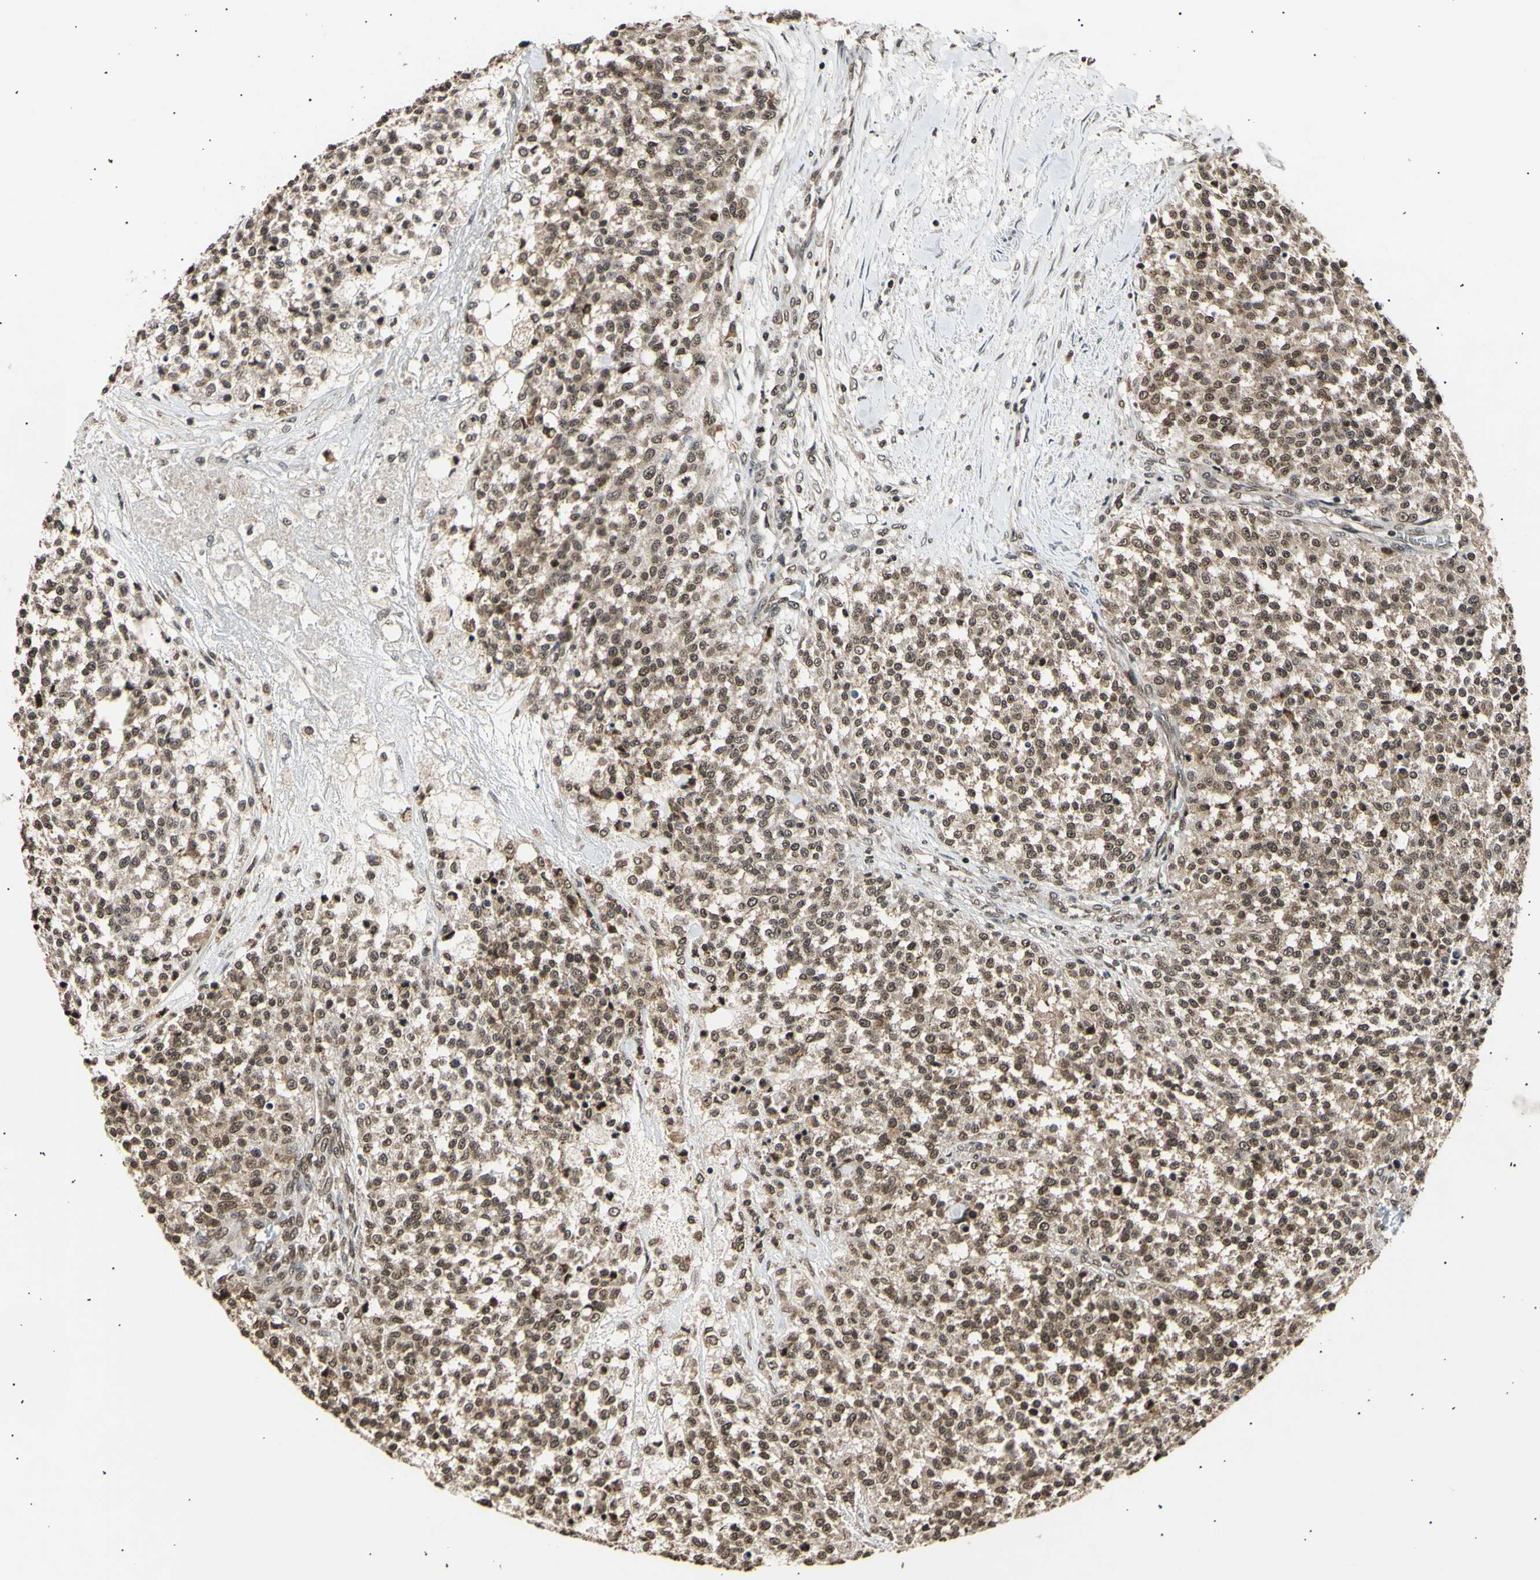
{"staining": {"intensity": "moderate", "quantity": ">75%", "location": "cytoplasmic/membranous,nuclear"}, "tissue": "testis cancer", "cell_type": "Tumor cells", "image_type": "cancer", "snomed": [{"axis": "morphology", "description": "Seminoma, NOS"}, {"axis": "topography", "description": "Testis"}], "caption": "A brown stain labels moderate cytoplasmic/membranous and nuclear staining of a protein in seminoma (testis) tumor cells.", "gene": "ANAPC7", "patient": {"sex": "male", "age": 59}}